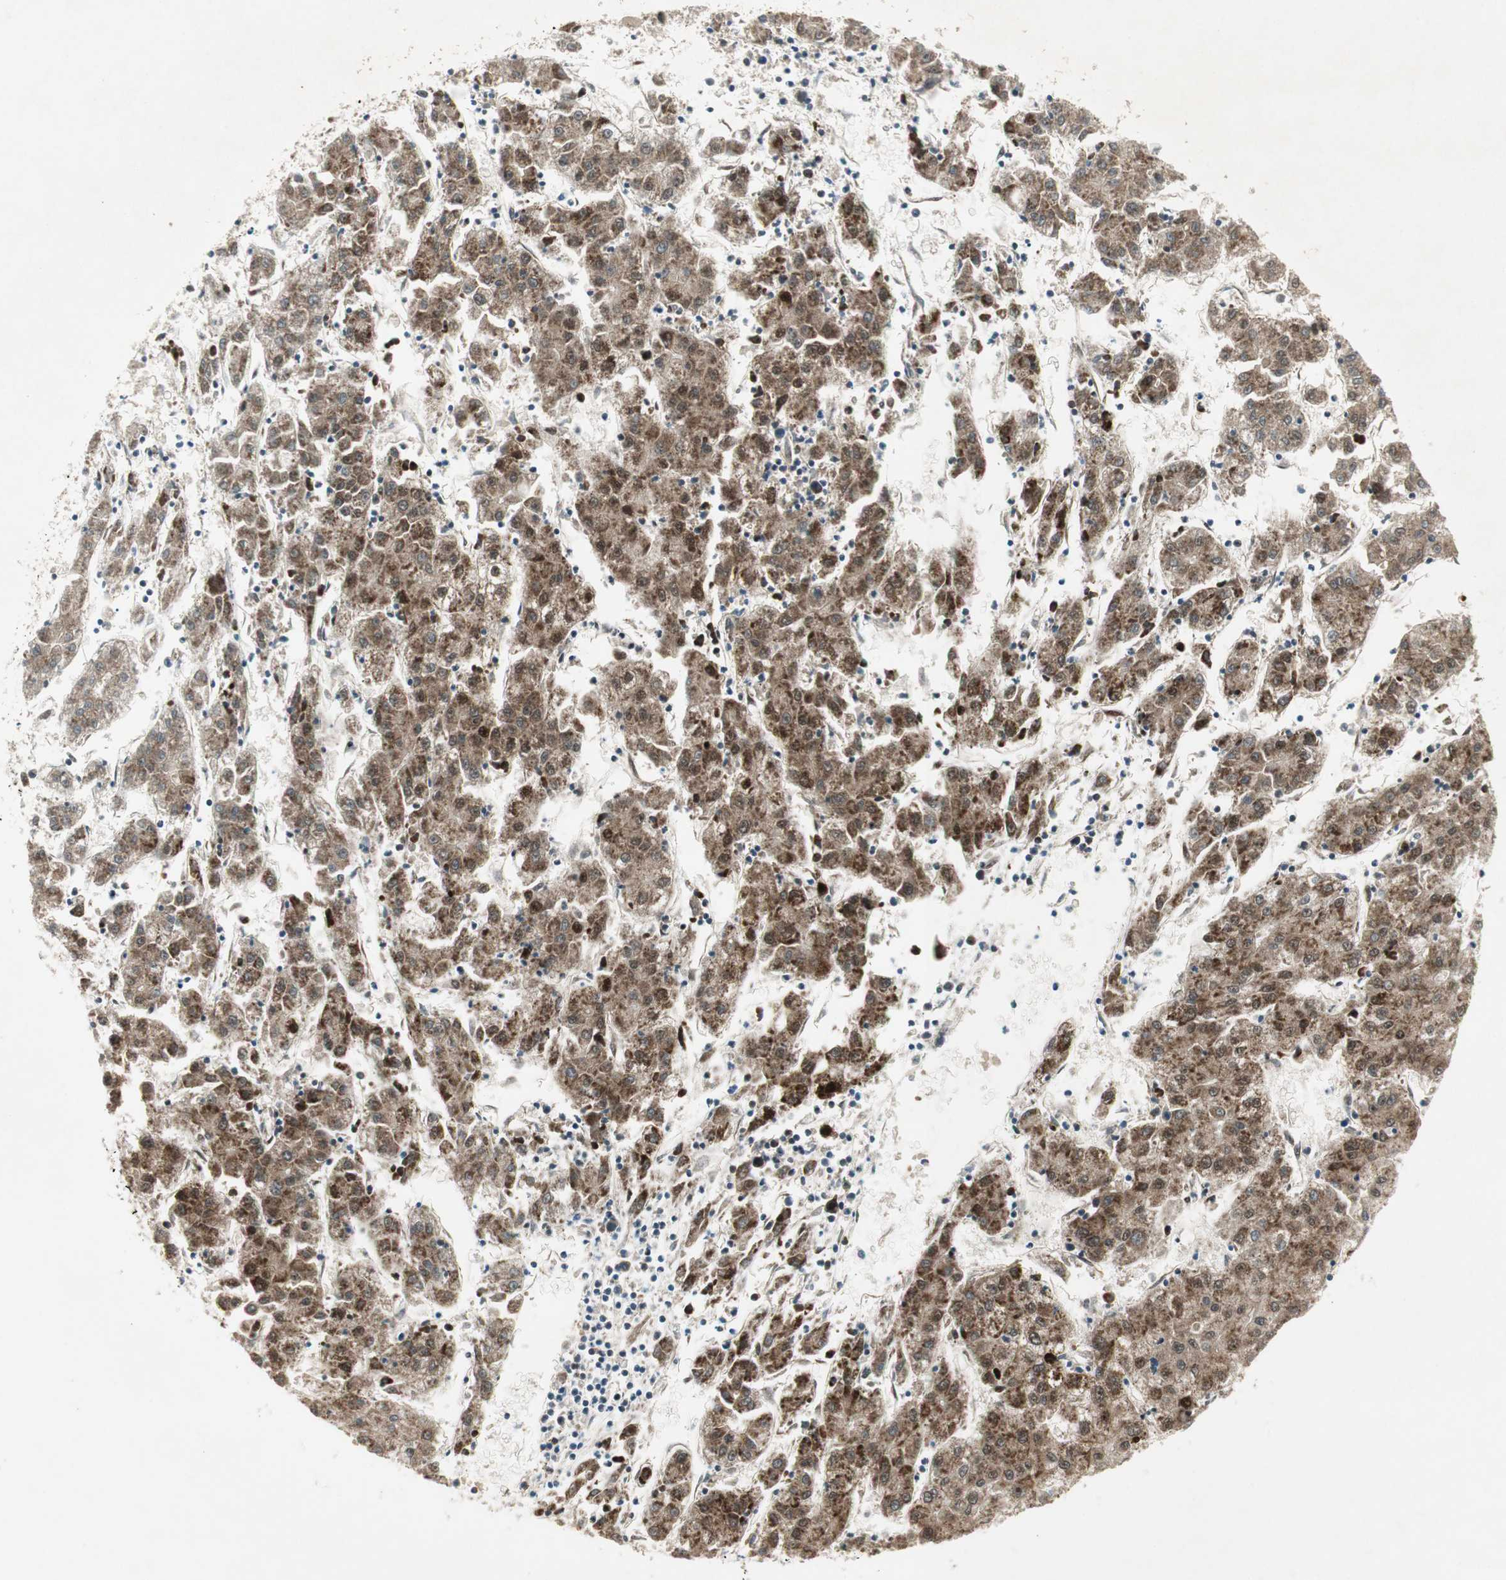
{"staining": {"intensity": "strong", "quantity": ">75%", "location": "cytoplasmic/membranous,nuclear"}, "tissue": "liver cancer", "cell_type": "Tumor cells", "image_type": "cancer", "snomed": [{"axis": "morphology", "description": "Carcinoma, Hepatocellular, NOS"}, {"axis": "topography", "description": "Liver"}], "caption": "Immunohistochemistry (IHC) of liver hepatocellular carcinoma exhibits high levels of strong cytoplasmic/membranous and nuclear expression in approximately >75% of tumor cells. Using DAB (3,3'-diaminobenzidine) (brown) and hematoxylin (blue) stains, captured at high magnification using brightfield microscopy.", "gene": "USP2", "patient": {"sex": "male", "age": 72}}